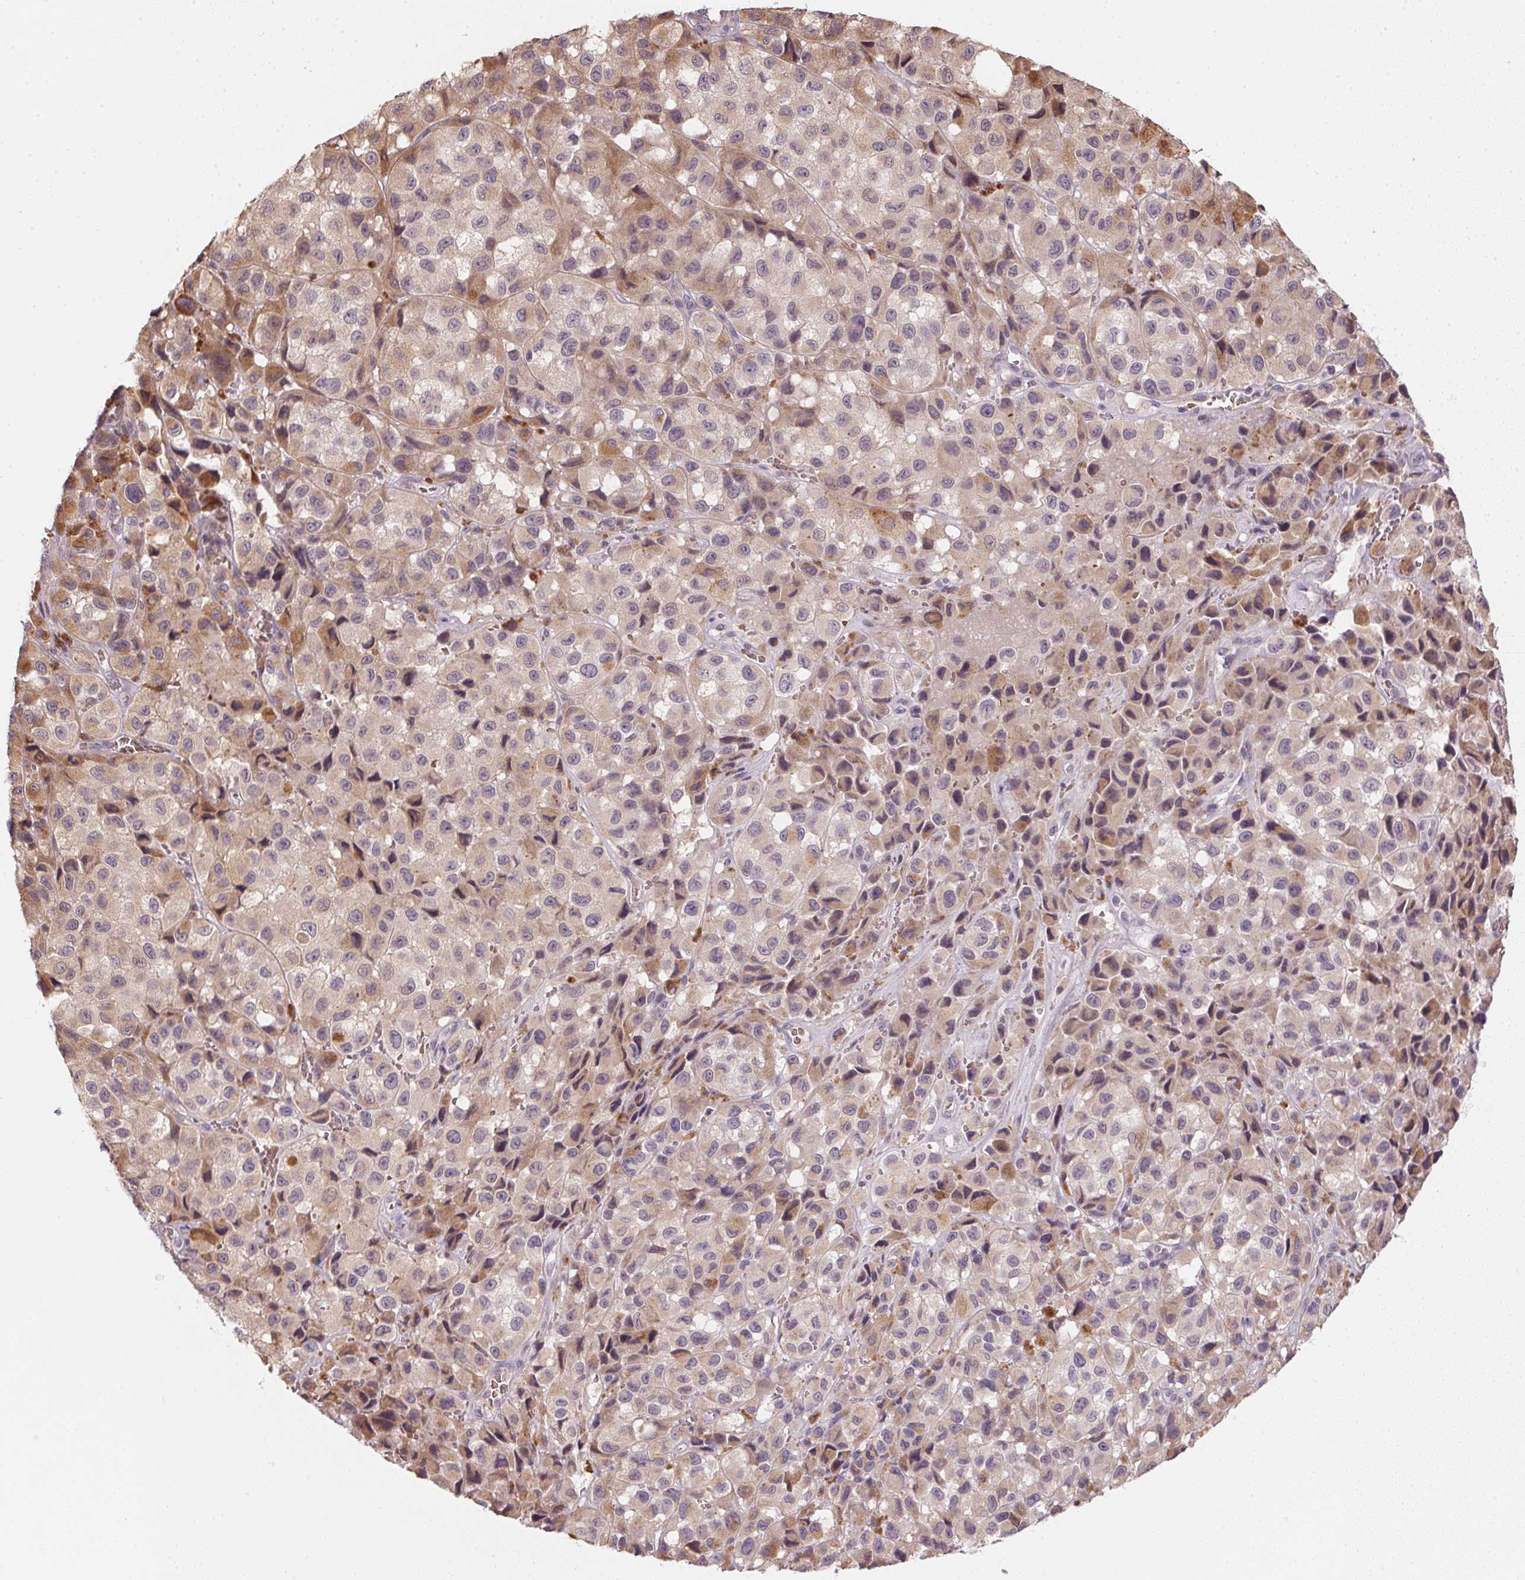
{"staining": {"intensity": "weak", "quantity": "<25%", "location": "cytoplasmic/membranous"}, "tissue": "melanoma", "cell_type": "Tumor cells", "image_type": "cancer", "snomed": [{"axis": "morphology", "description": "Malignant melanoma, NOS"}, {"axis": "topography", "description": "Skin"}], "caption": "Melanoma was stained to show a protein in brown. There is no significant staining in tumor cells.", "gene": "METTL13", "patient": {"sex": "male", "age": 93}}